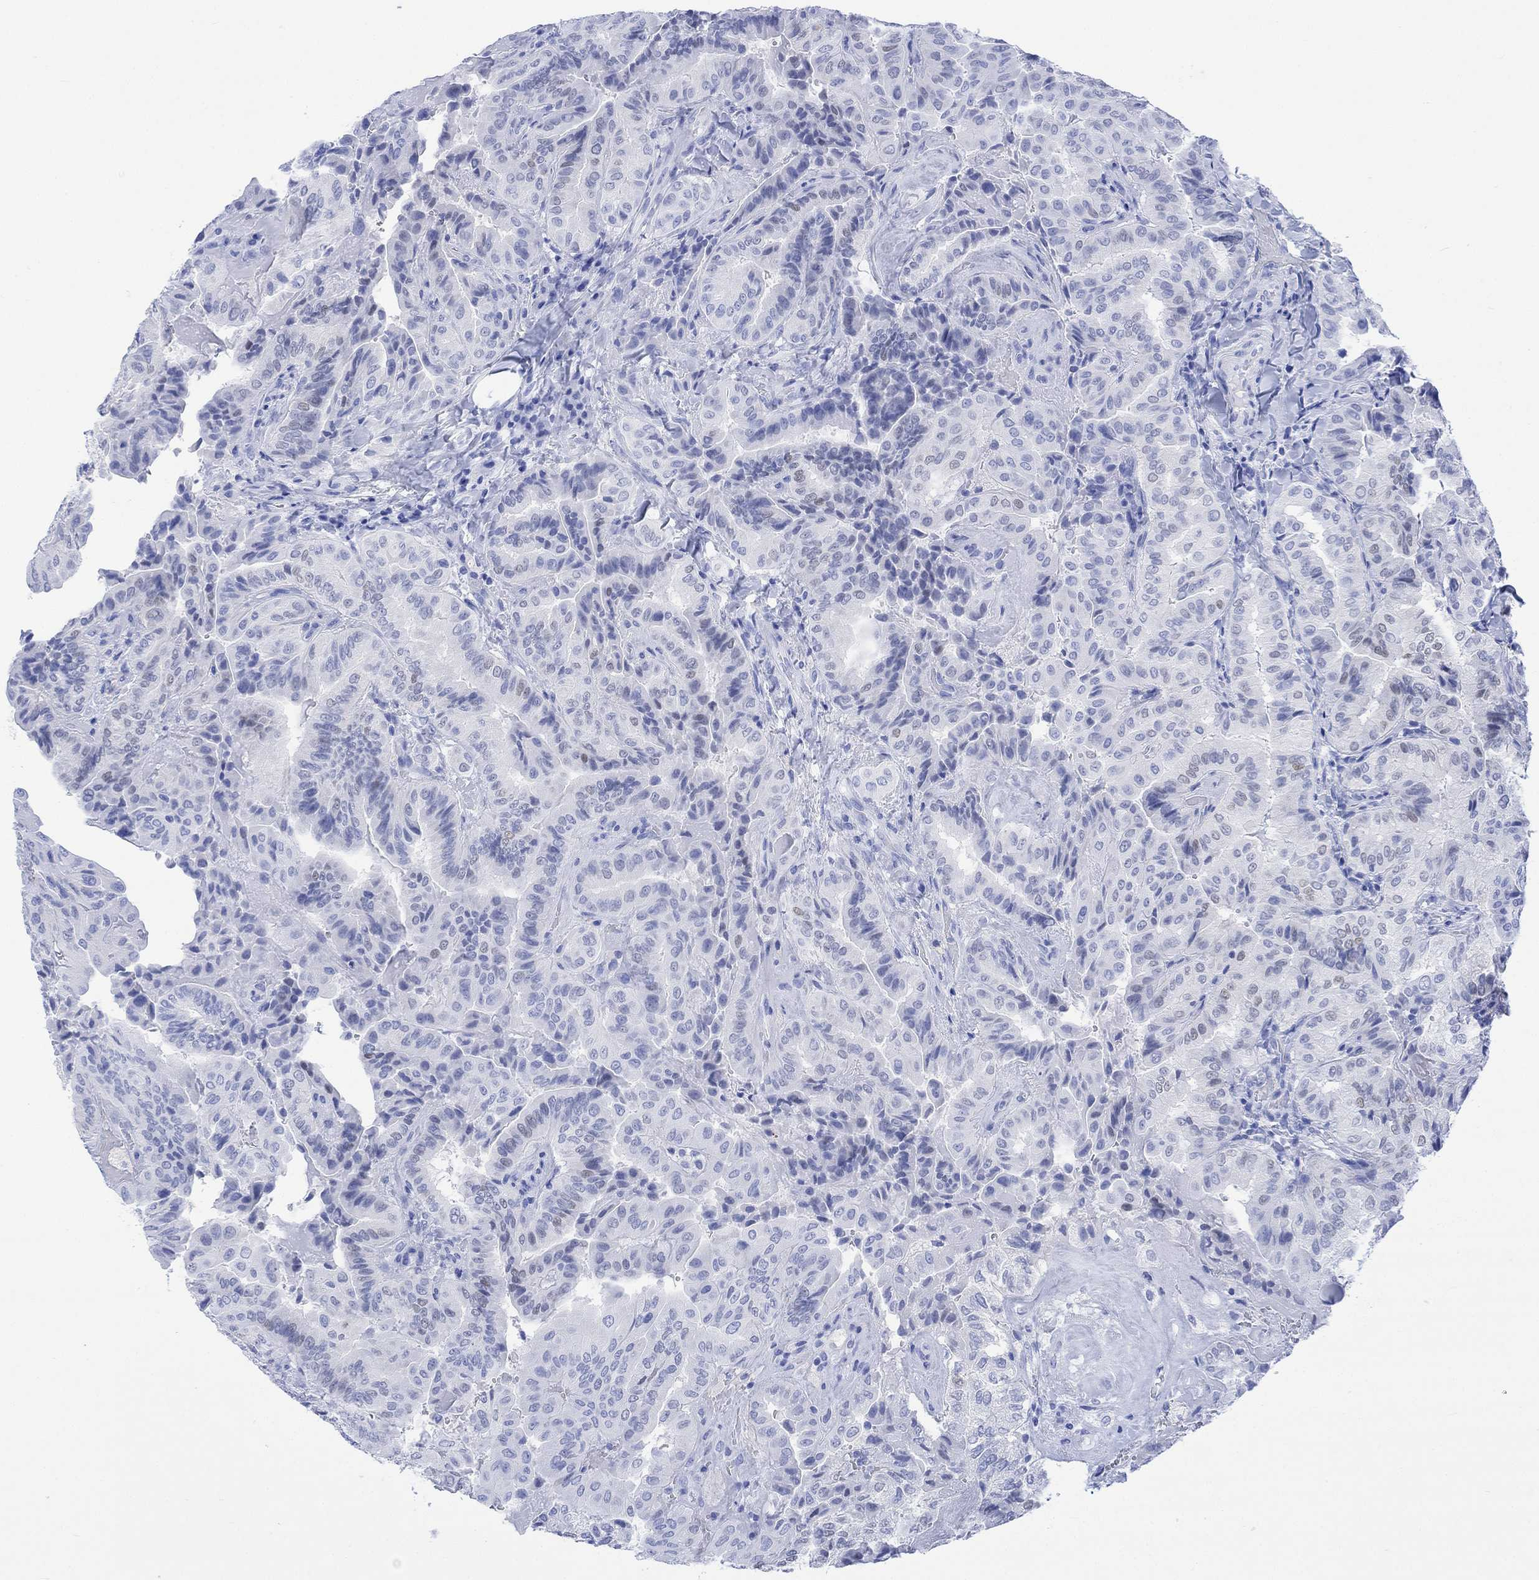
{"staining": {"intensity": "negative", "quantity": "none", "location": "none"}, "tissue": "thyroid cancer", "cell_type": "Tumor cells", "image_type": "cancer", "snomed": [{"axis": "morphology", "description": "Papillary adenocarcinoma, NOS"}, {"axis": "topography", "description": "Thyroid gland"}], "caption": "Human papillary adenocarcinoma (thyroid) stained for a protein using IHC shows no expression in tumor cells.", "gene": "CELF4", "patient": {"sex": "female", "age": 68}}